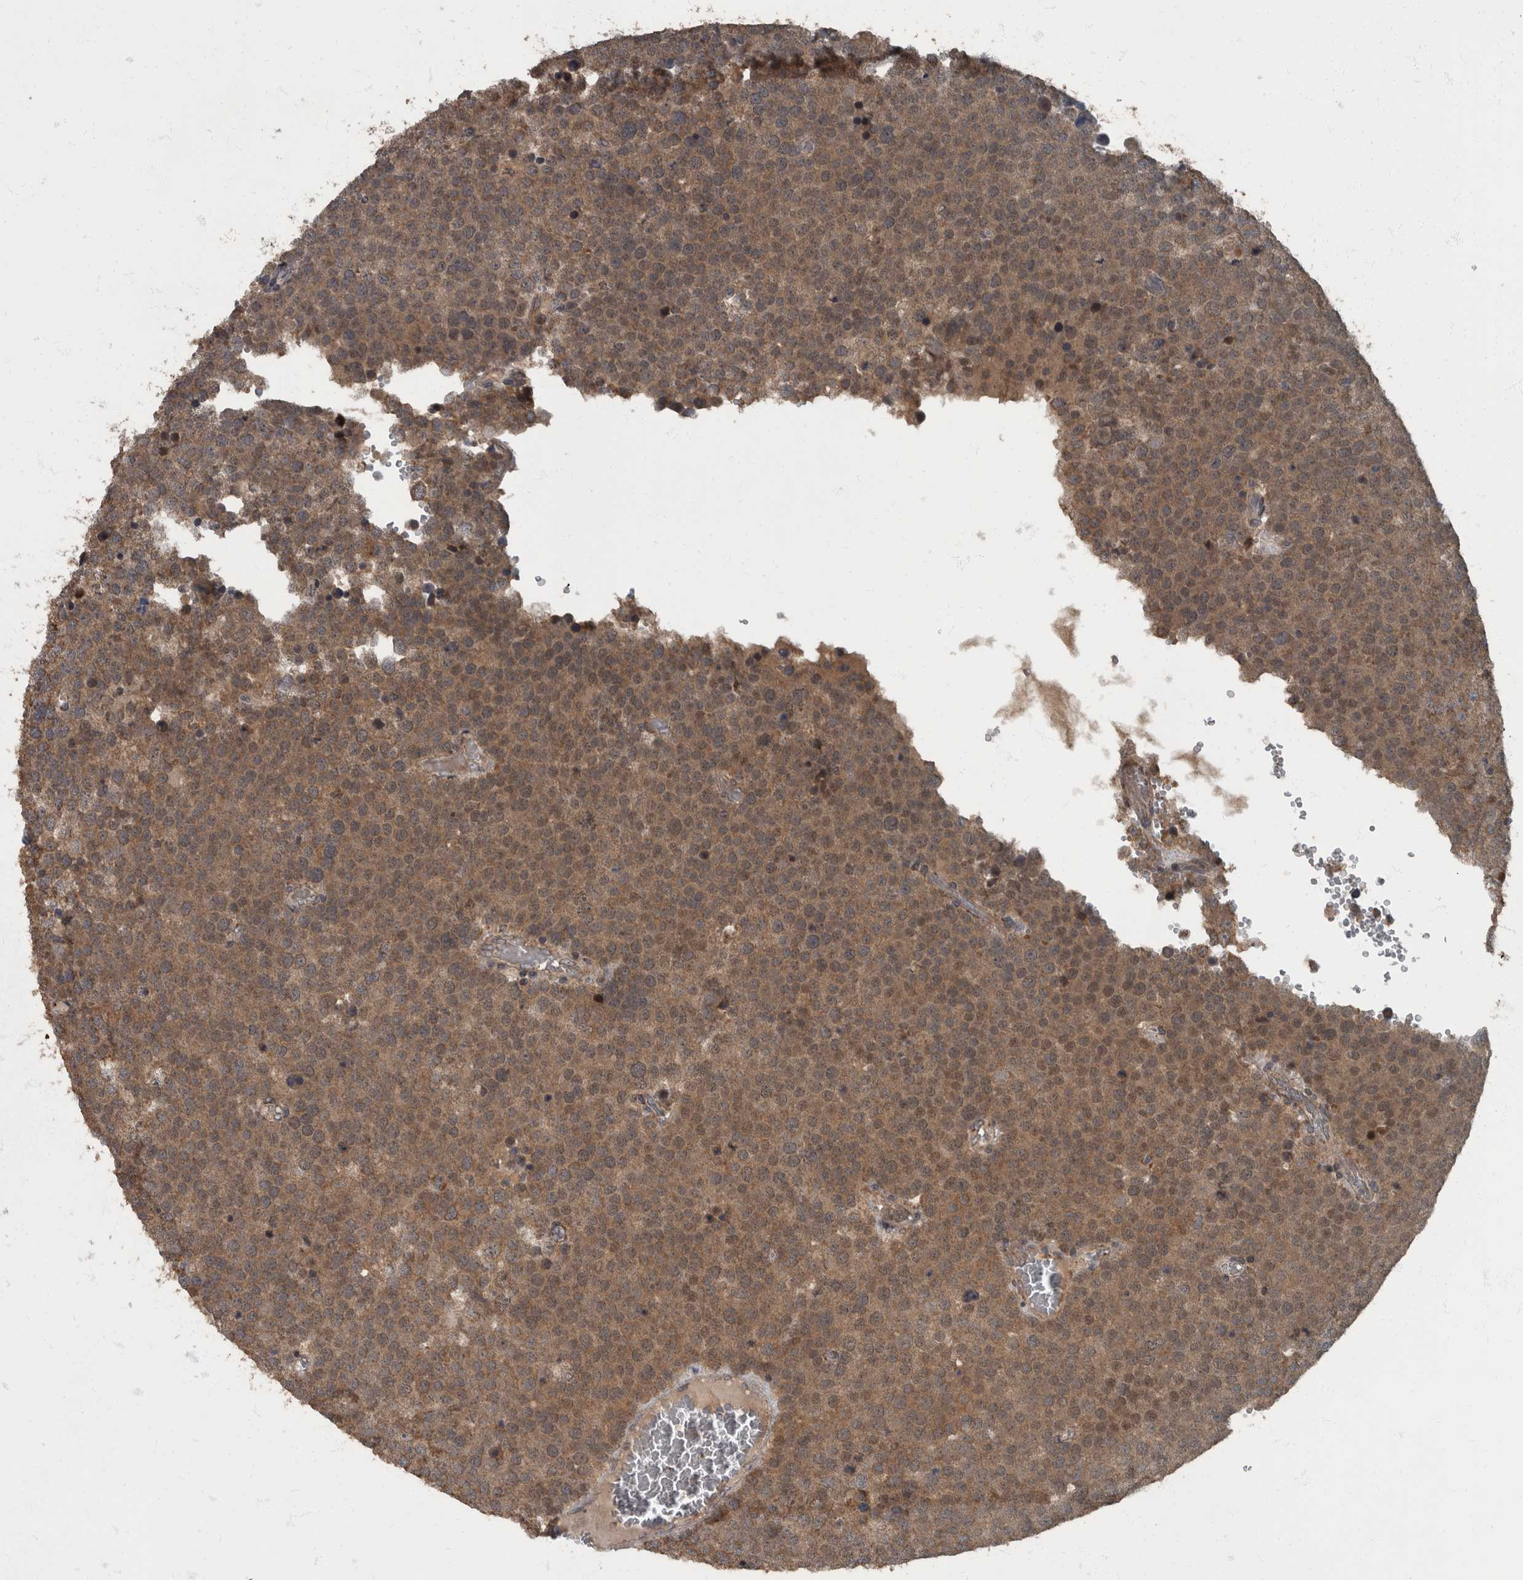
{"staining": {"intensity": "moderate", "quantity": ">75%", "location": "cytoplasmic/membranous"}, "tissue": "testis cancer", "cell_type": "Tumor cells", "image_type": "cancer", "snomed": [{"axis": "morphology", "description": "Seminoma, NOS"}, {"axis": "topography", "description": "Testis"}], "caption": "Testis cancer (seminoma) stained for a protein shows moderate cytoplasmic/membranous positivity in tumor cells.", "gene": "RABGGTB", "patient": {"sex": "male", "age": 71}}